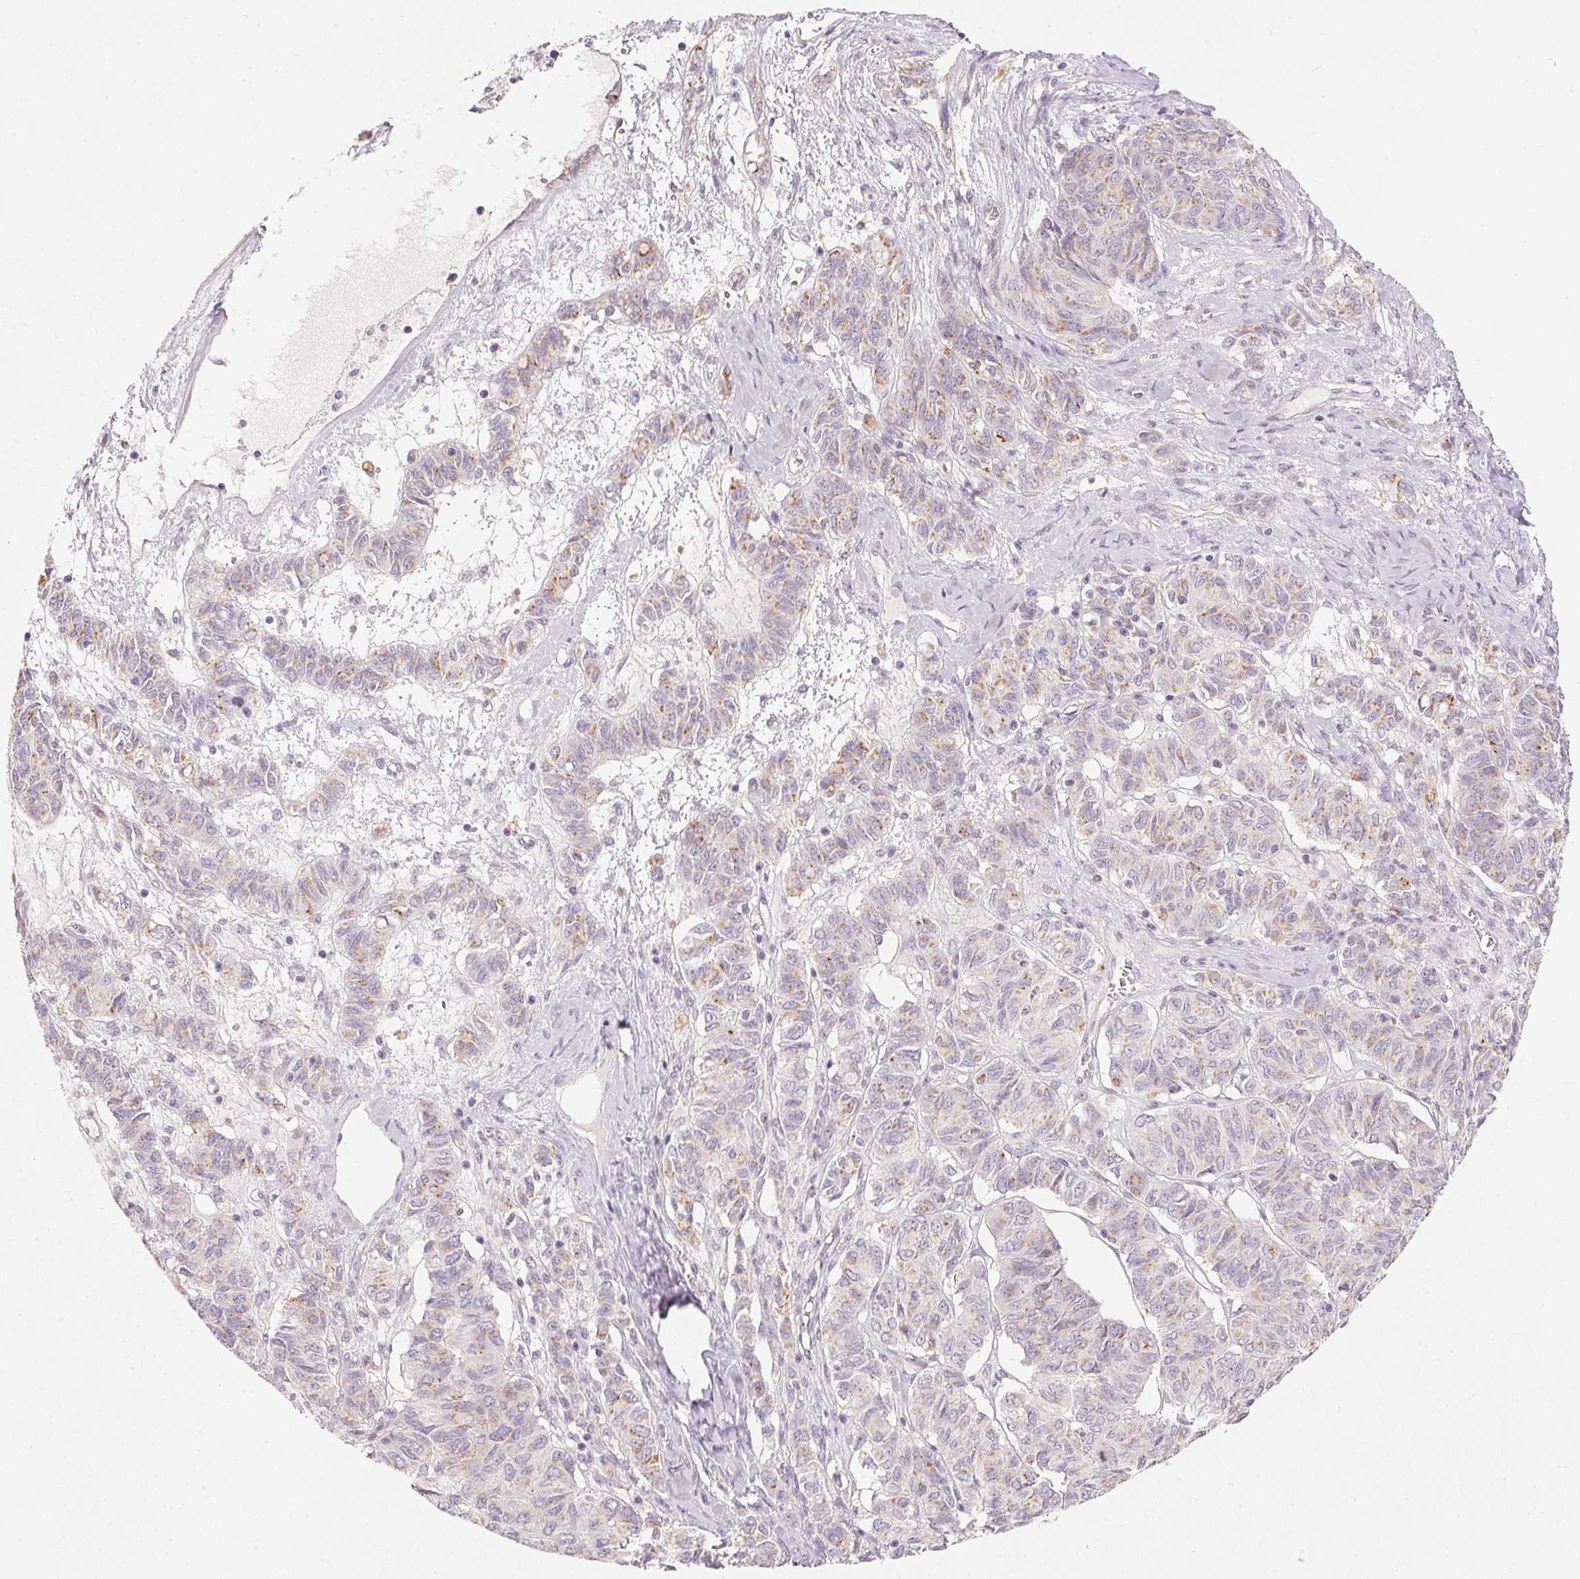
{"staining": {"intensity": "weak", "quantity": "25%-75%", "location": "cytoplasmic/membranous"}, "tissue": "ovarian cancer", "cell_type": "Tumor cells", "image_type": "cancer", "snomed": [{"axis": "morphology", "description": "Carcinoma, endometroid"}, {"axis": "topography", "description": "Ovary"}], "caption": "A high-resolution micrograph shows IHC staining of ovarian cancer, which shows weak cytoplasmic/membranous expression in approximately 25%-75% of tumor cells.", "gene": "DRAM2", "patient": {"sex": "female", "age": 80}}